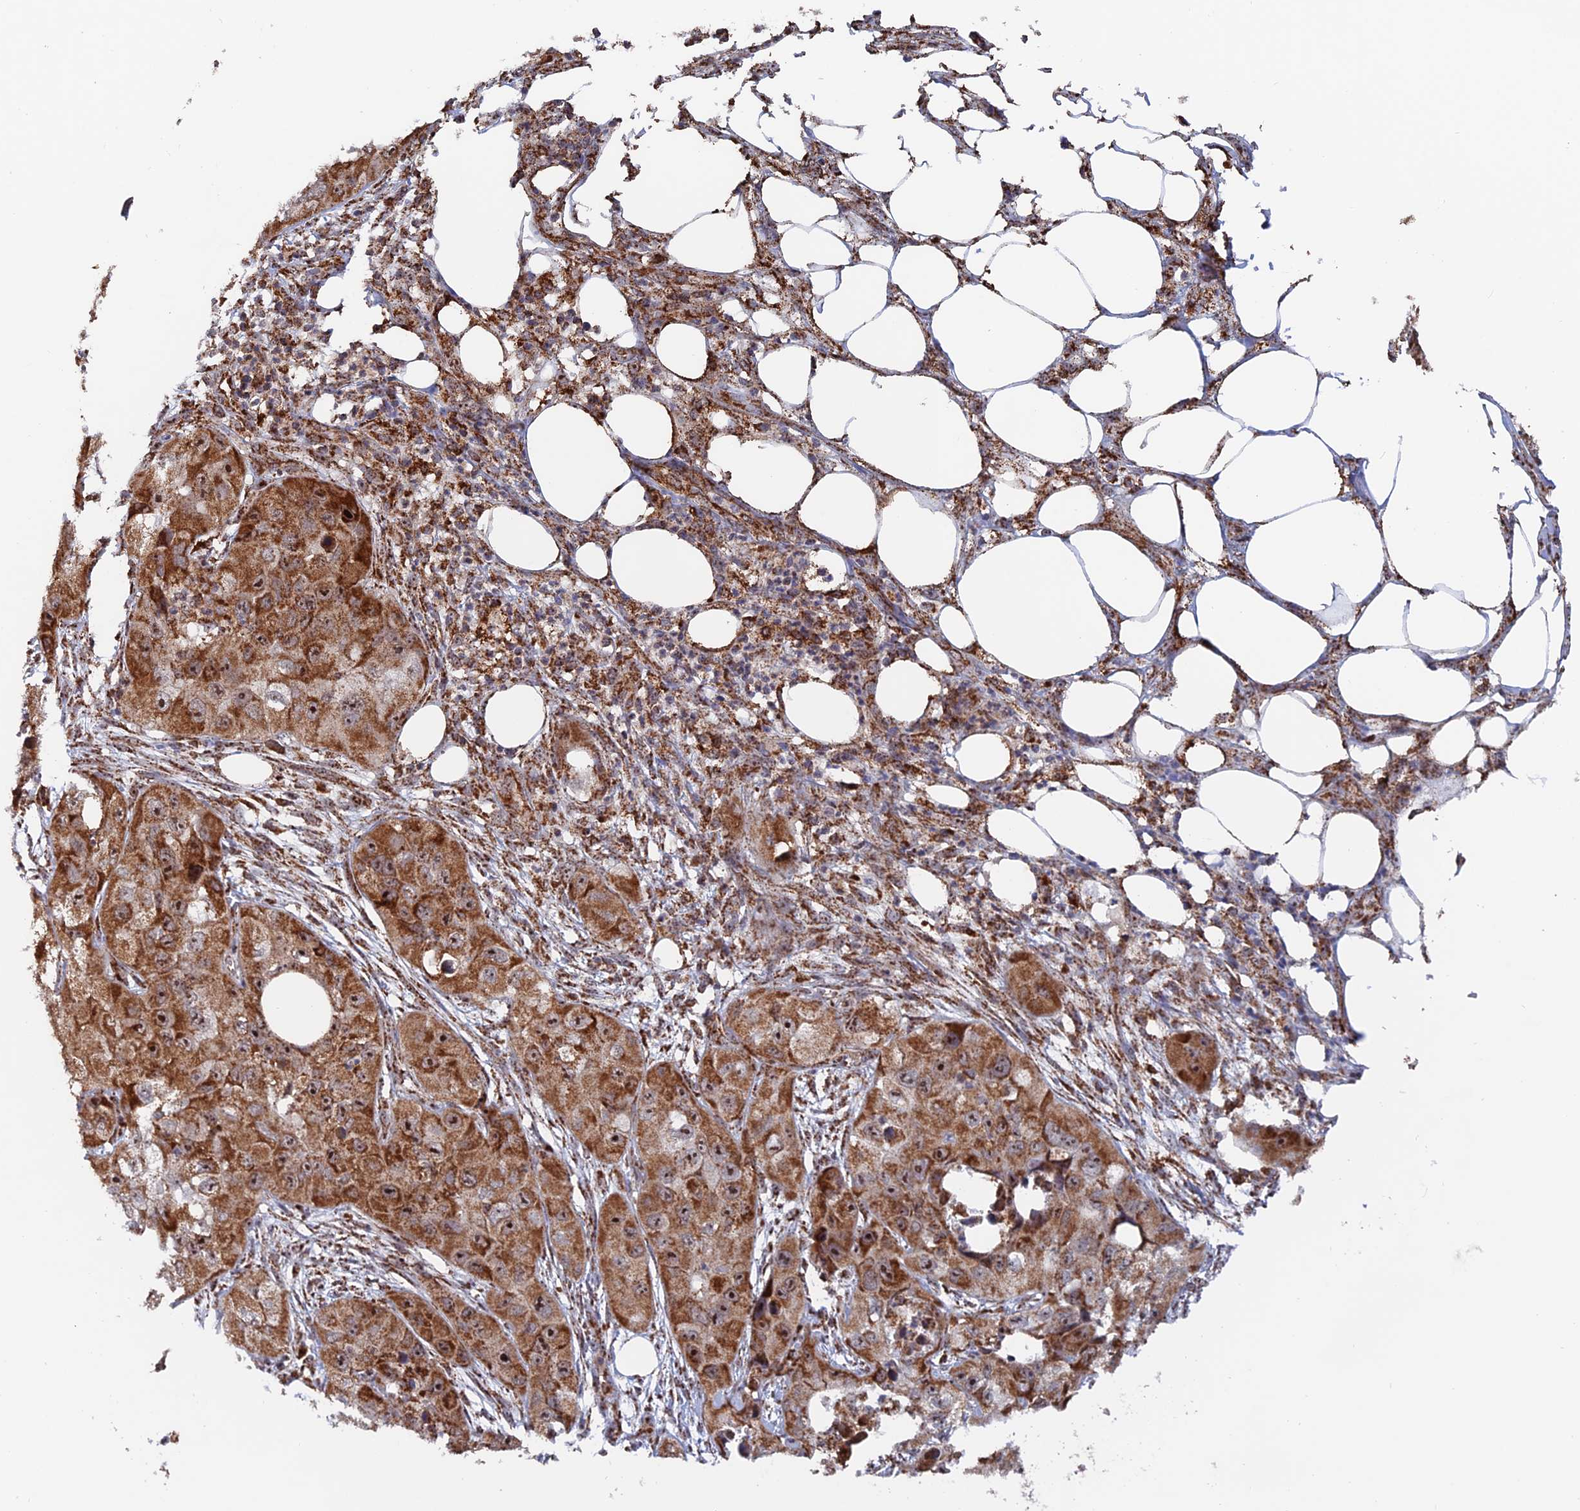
{"staining": {"intensity": "moderate", "quantity": ">75%", "location": "cytoplasmic/membranous,nuclear"}, "tissue": "skin cancer", "cell_type": "Tumor cells", "image_type": "cancer", "snomed": [{"axis": "morphology", "description": "Squamous cell carcinoma, NOS"}, {"axis": "topography", "description": "Skin"}, {"axis": "topography", "description": "Subcutis"}], "caption": "This photomicrograph reveals immunohistochemistry staining of human skin cancer, with medium moderate cytoplasmic/membranous and nuclear expression in about >75% of tumor cells.", "gene": "DTYMK", "patient": {"sex": "male", "age": 73}}